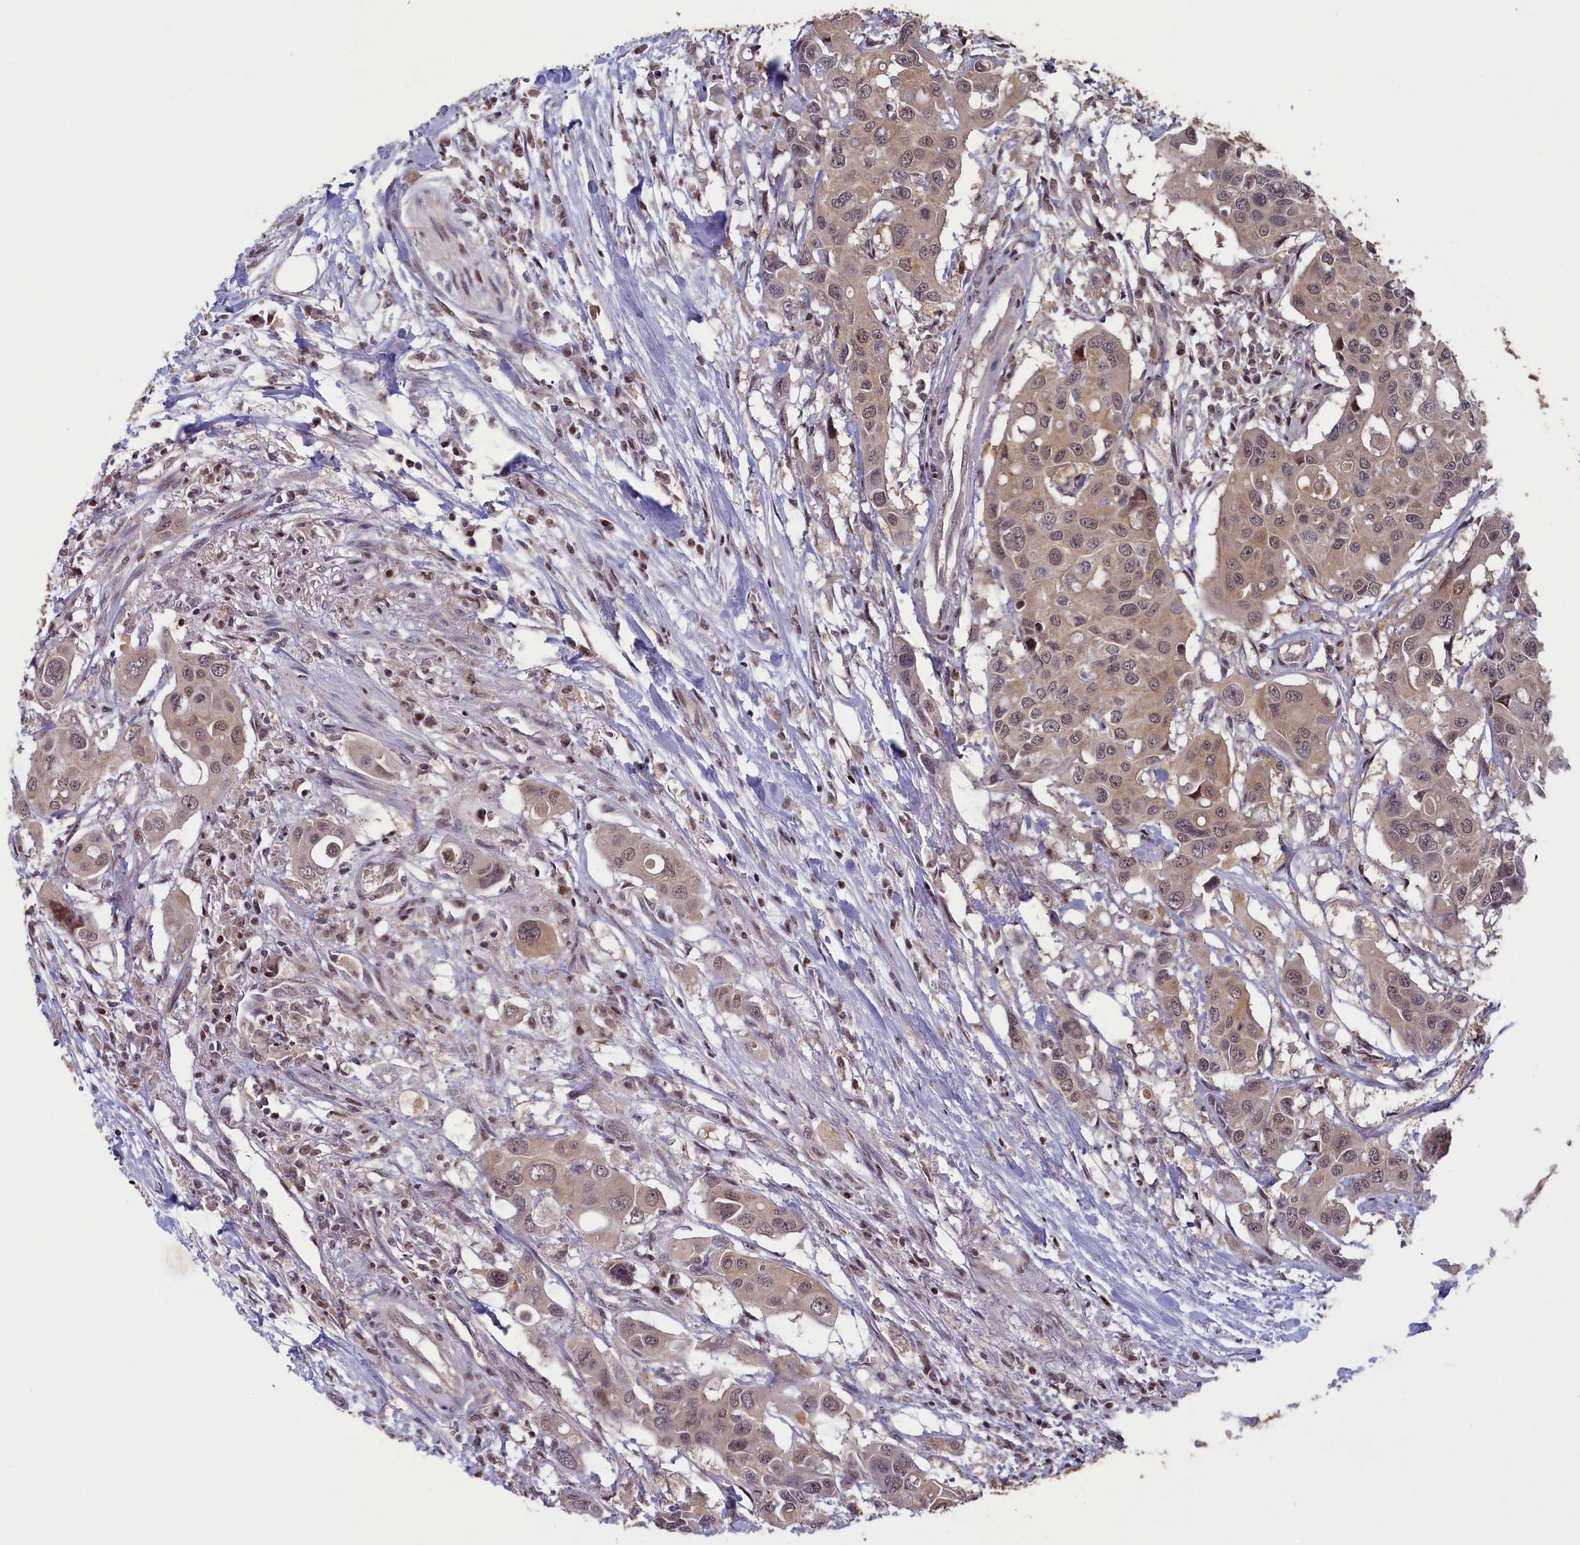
{"staining": {"intensity": "weak", "quantity": ">75%", "location": "cytoplasmic/membranous,nuclear"}, "tissue": "colorectal cancer", "cell_type": "Tumor cells", "image_type": "cancer", "snomed": [{"axis": "morphology", "description": "Adenocarcinoma, NOS"}, {"axis": "topography", "description": "Colon"}], "caption": "Brown immunohistochemical staining in human colorectal adenocarcinoma demonstrates weak cytoplasmic/membranous and nuclear staining in about >75% of tumor cells. (Stains: DAB in brown, nuclei in blue, Microscopy: brightfield microscopy at high magnification).", "gene": "NUBP1", "patient": {"sex": "male", "age": 77}}